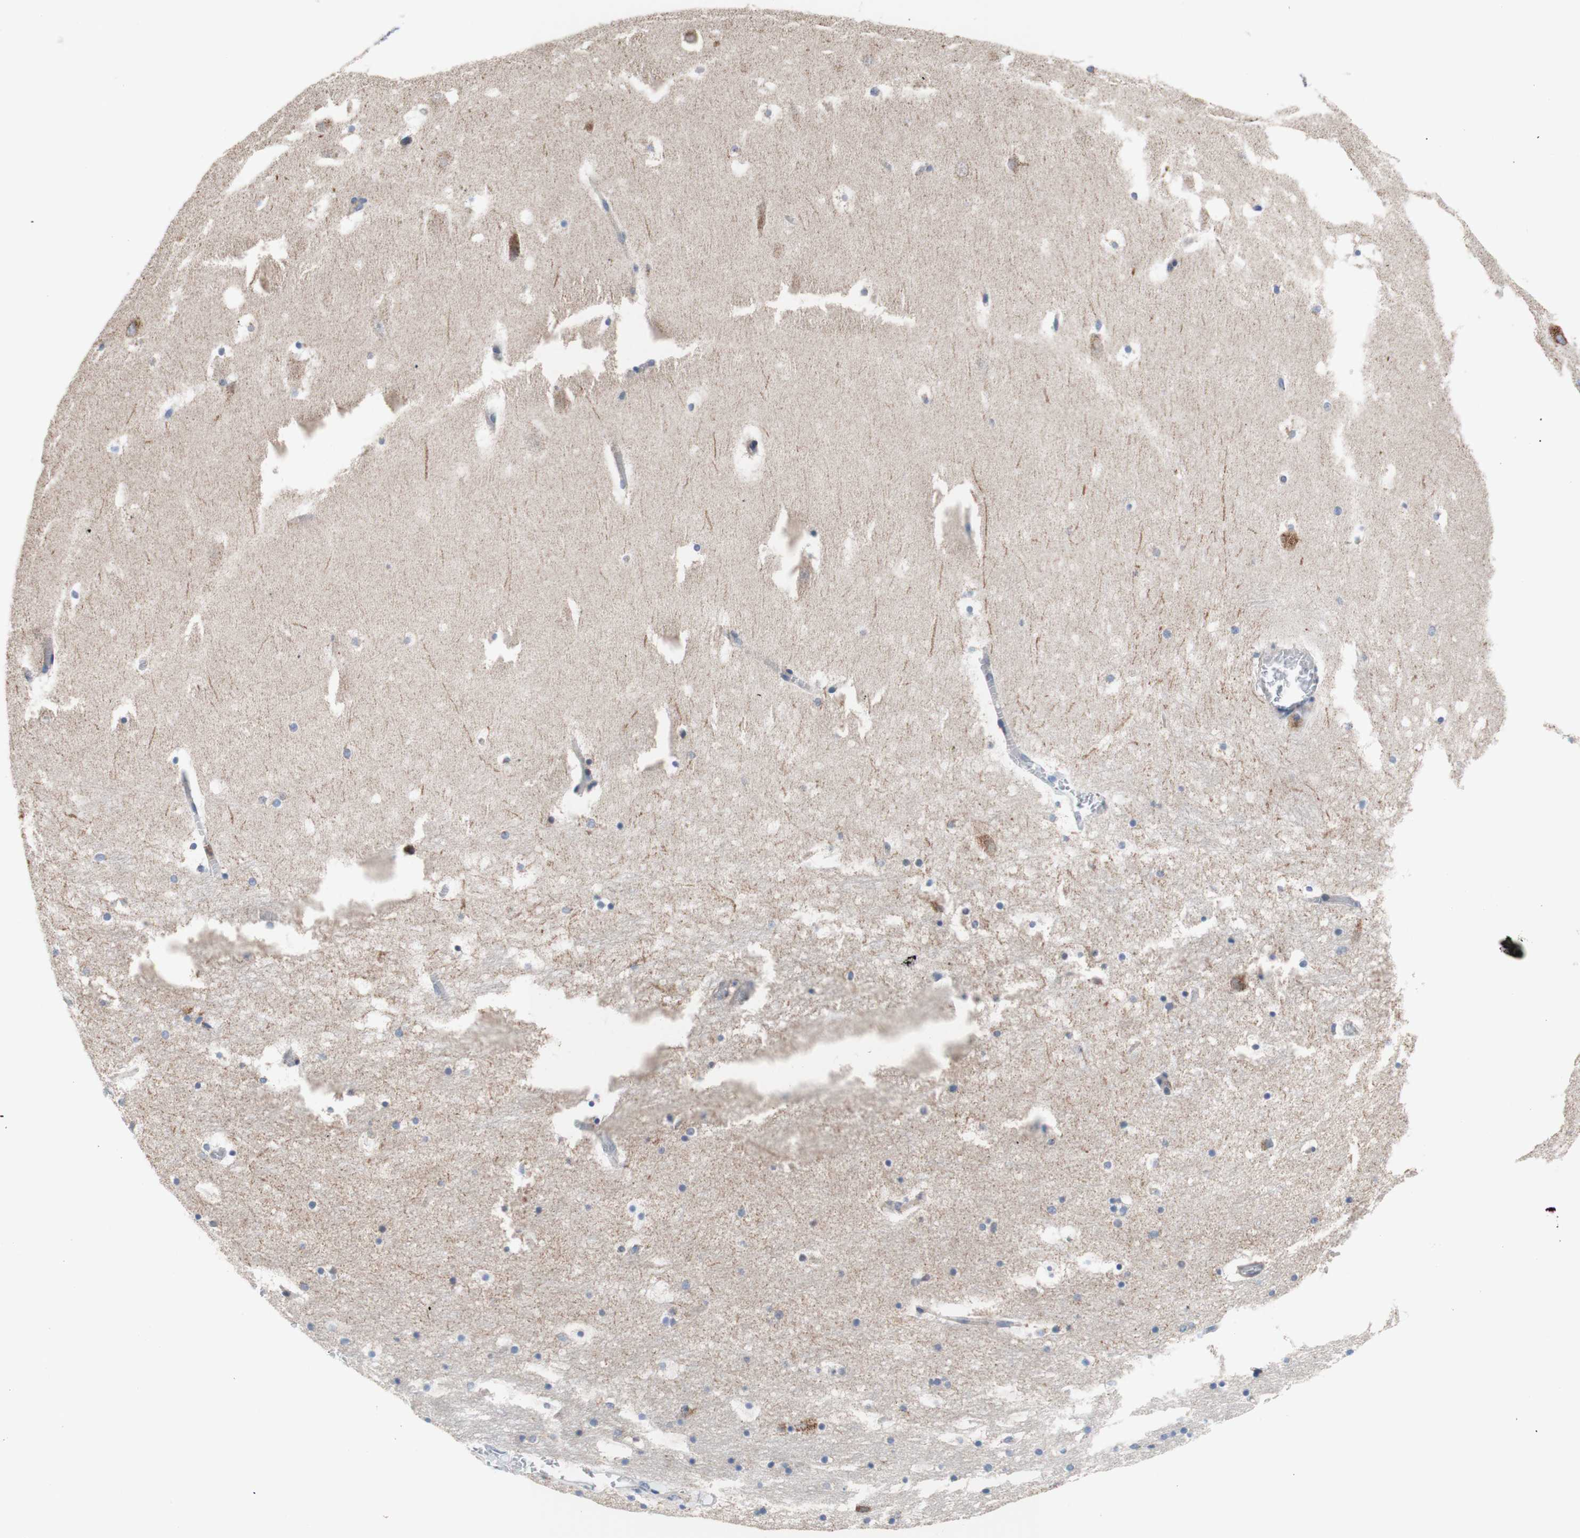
{"staining": {"intensity": "moderate", "quantity": "<25%", "location": "cytoplasmic/membranous"}, "tissue": "hippocampus", "cell_type": "Glial cells", "image_type": "normal", "snomed": [{"axis": "morphology", "description": "Normal tissue, NOS"}, {"axis": "topography", "description": "Hippocampus"}], "caption": "Hippocampus stained with DAB (3,3'-diaminobenzidine) immunohistochemistry exhibits low levels of moderate cytoplasmic/membranous staining in about <25% of glial cells.", "gene": "FMR1", "patient": {"sex": "male", "age": 45}}